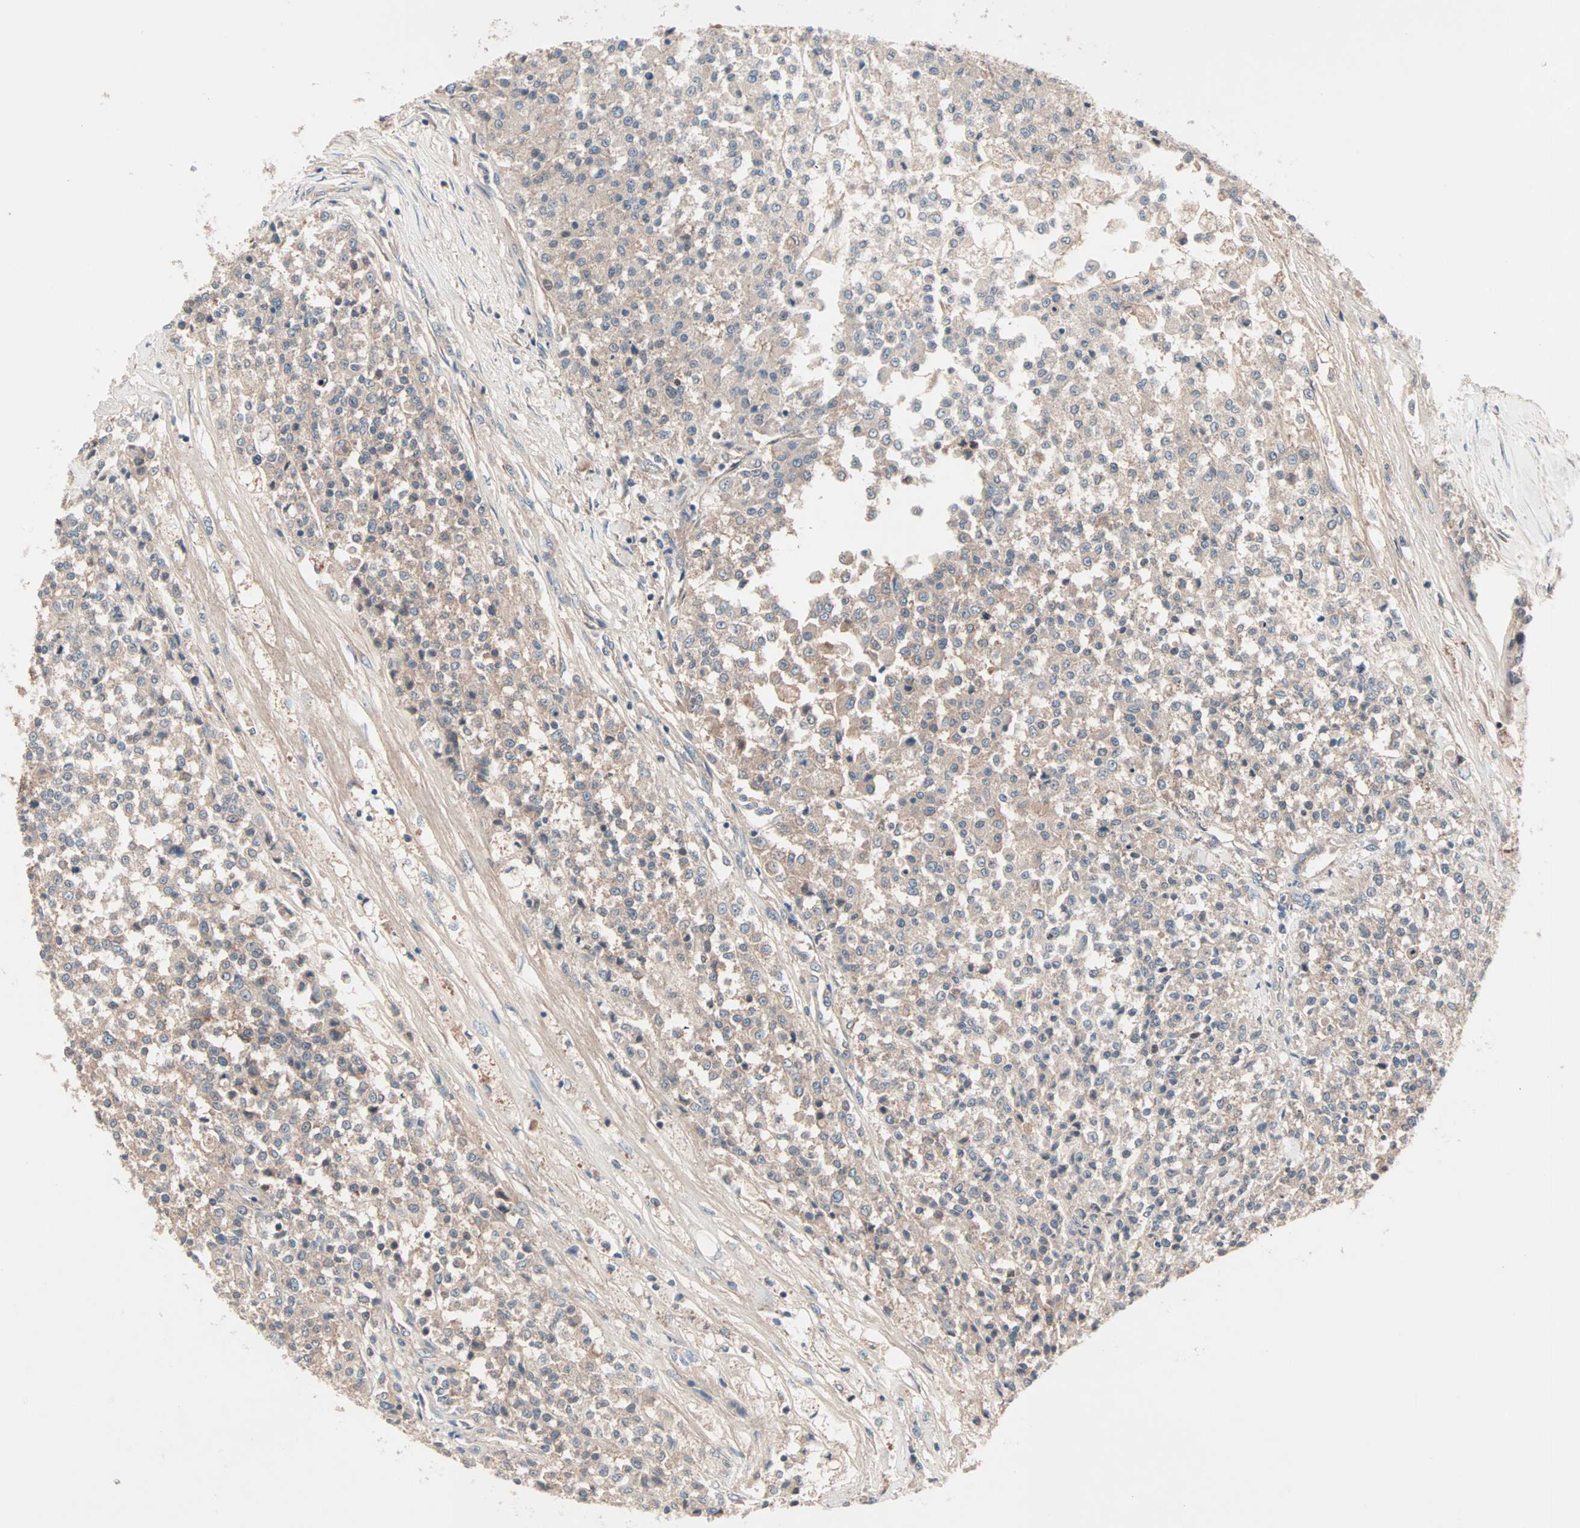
{"staining": {"intensity": "weak", "quantity": ">75%", "location": "cytoplasmic/membranous"}, "tissue": "testis cancer", "cell_type": "Tumor cells", "image_type": "cancer", "snomed": [{"axis": "morphology", "description": "Seminoma, NOS"}, {"axis": "topography", "description": "Testis"}], "caption": "Weak cytoplasmic/membranous expression is present in approximately >75% of tumor cells in testis cancer.", "gene": "CAD", "patient": {"sex": "male", "age": 59}}